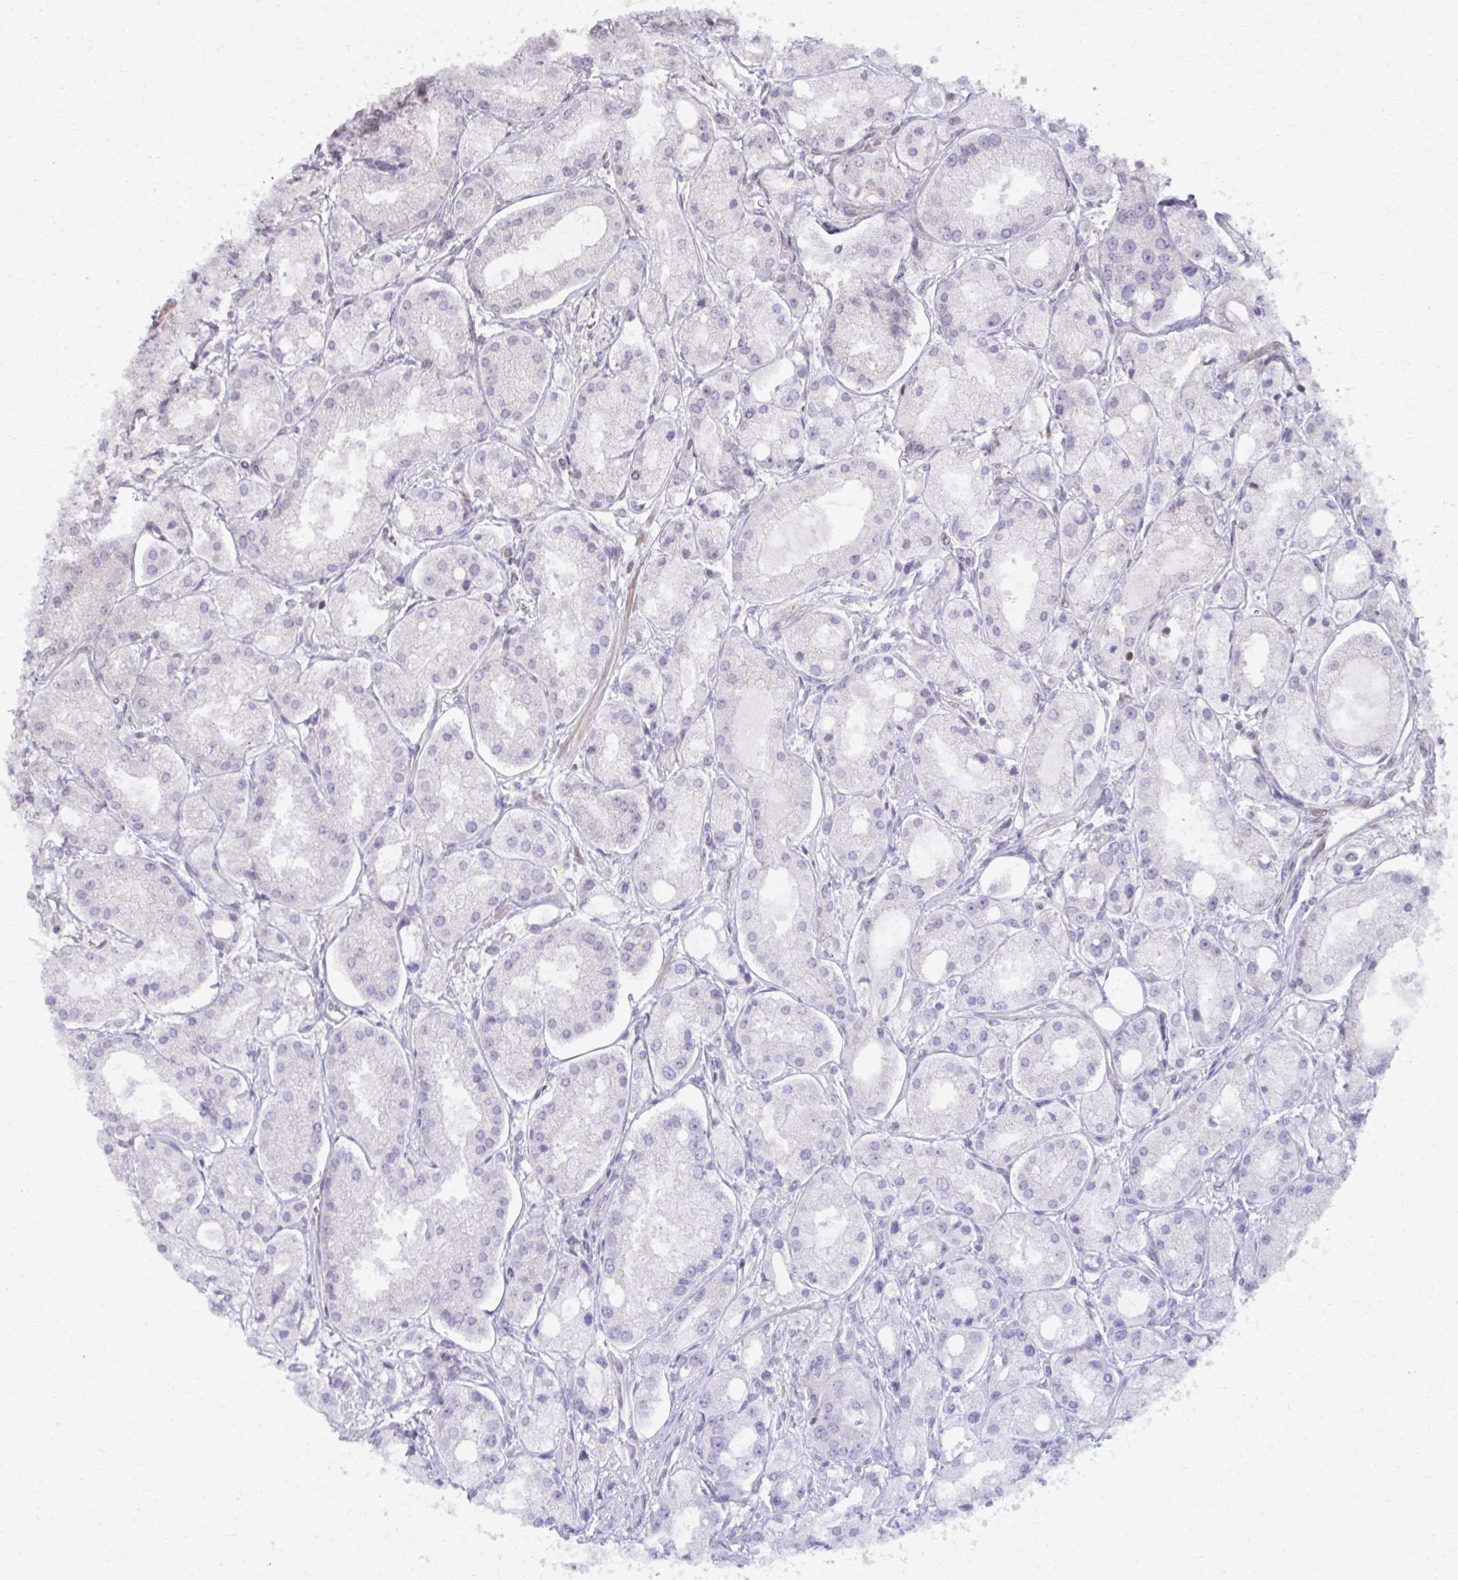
{"staining": {"intensity": "negative", "quantity": "none", "location": "none"}, "tissue": "prostate cancer", "cell_type": "Tumor cells", "image_type": "cancer", "snomed": [{"axis": "morphology", "description": "Adenocarcinoma, High grade"}, {"axis": "topography", "description": "Prostate"}], "caption": "Image shows no significant protein staining in tumor cells of high-grade adenocarcinoma (prostate). The staining is performed using DAB brown chromogen with nuclei counter-stained in using hematoxylin.", "gene": "MAF1", "patient": {"sex": "male", "age": 66}}